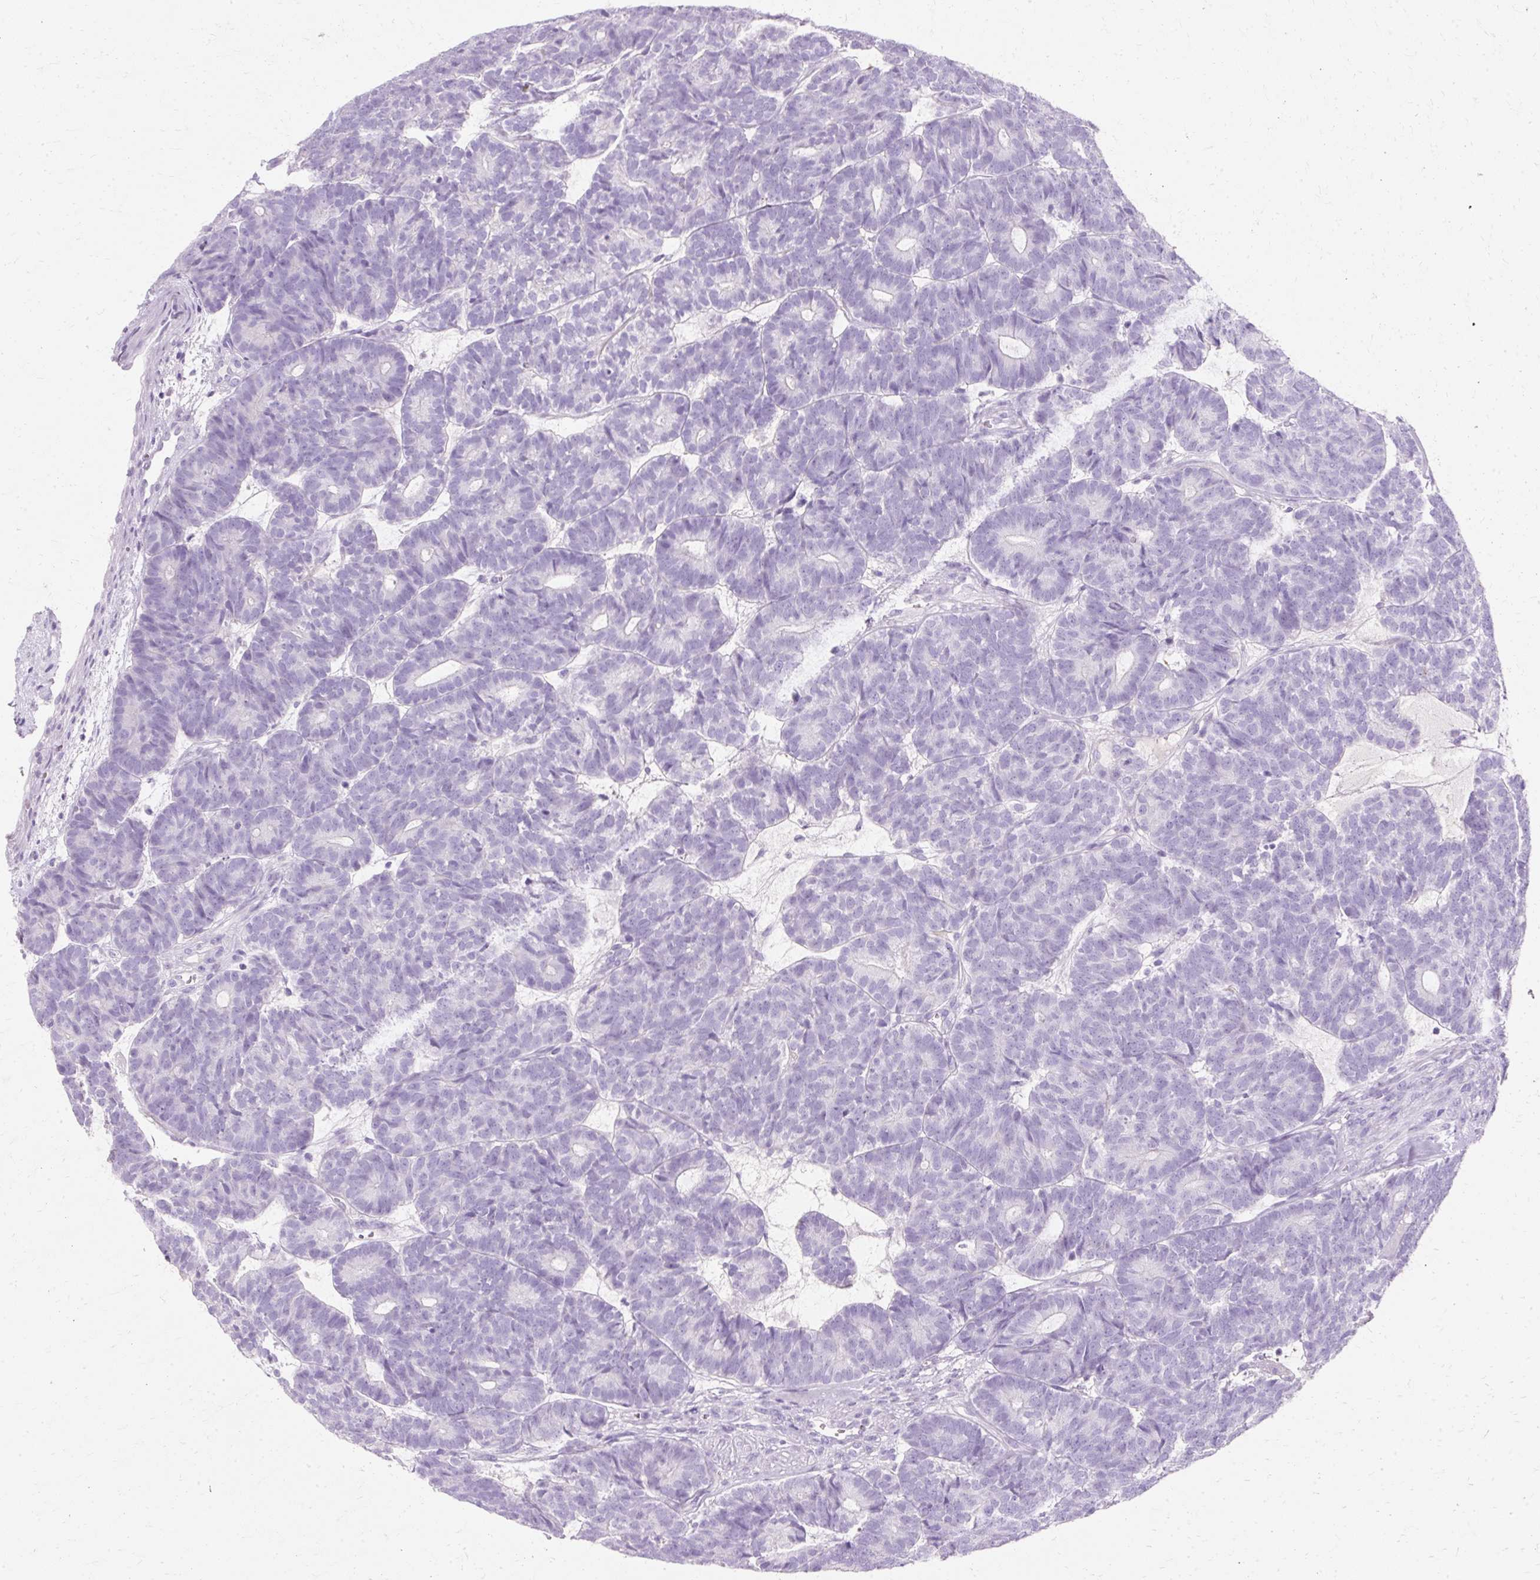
{"staining": {"intensity": "negative", "quantity": "none", "location": "none"}, "tissue": "head and neck cancer", "cell_type": "Tumor cells", "image_type": "cancer", "snomed": [{"axis": "morphology", "description": "Adenocarcinoma, NOS"}, {"axis": "topography", "description": "Head-Neck"}], "caption": "A histopathology image of adenocarcinoma (head and neck) stained for a protein shows no brown staining in tumor cells.", "gene": "DEFA1", "patient": {"sex": "female", "age": 81}}